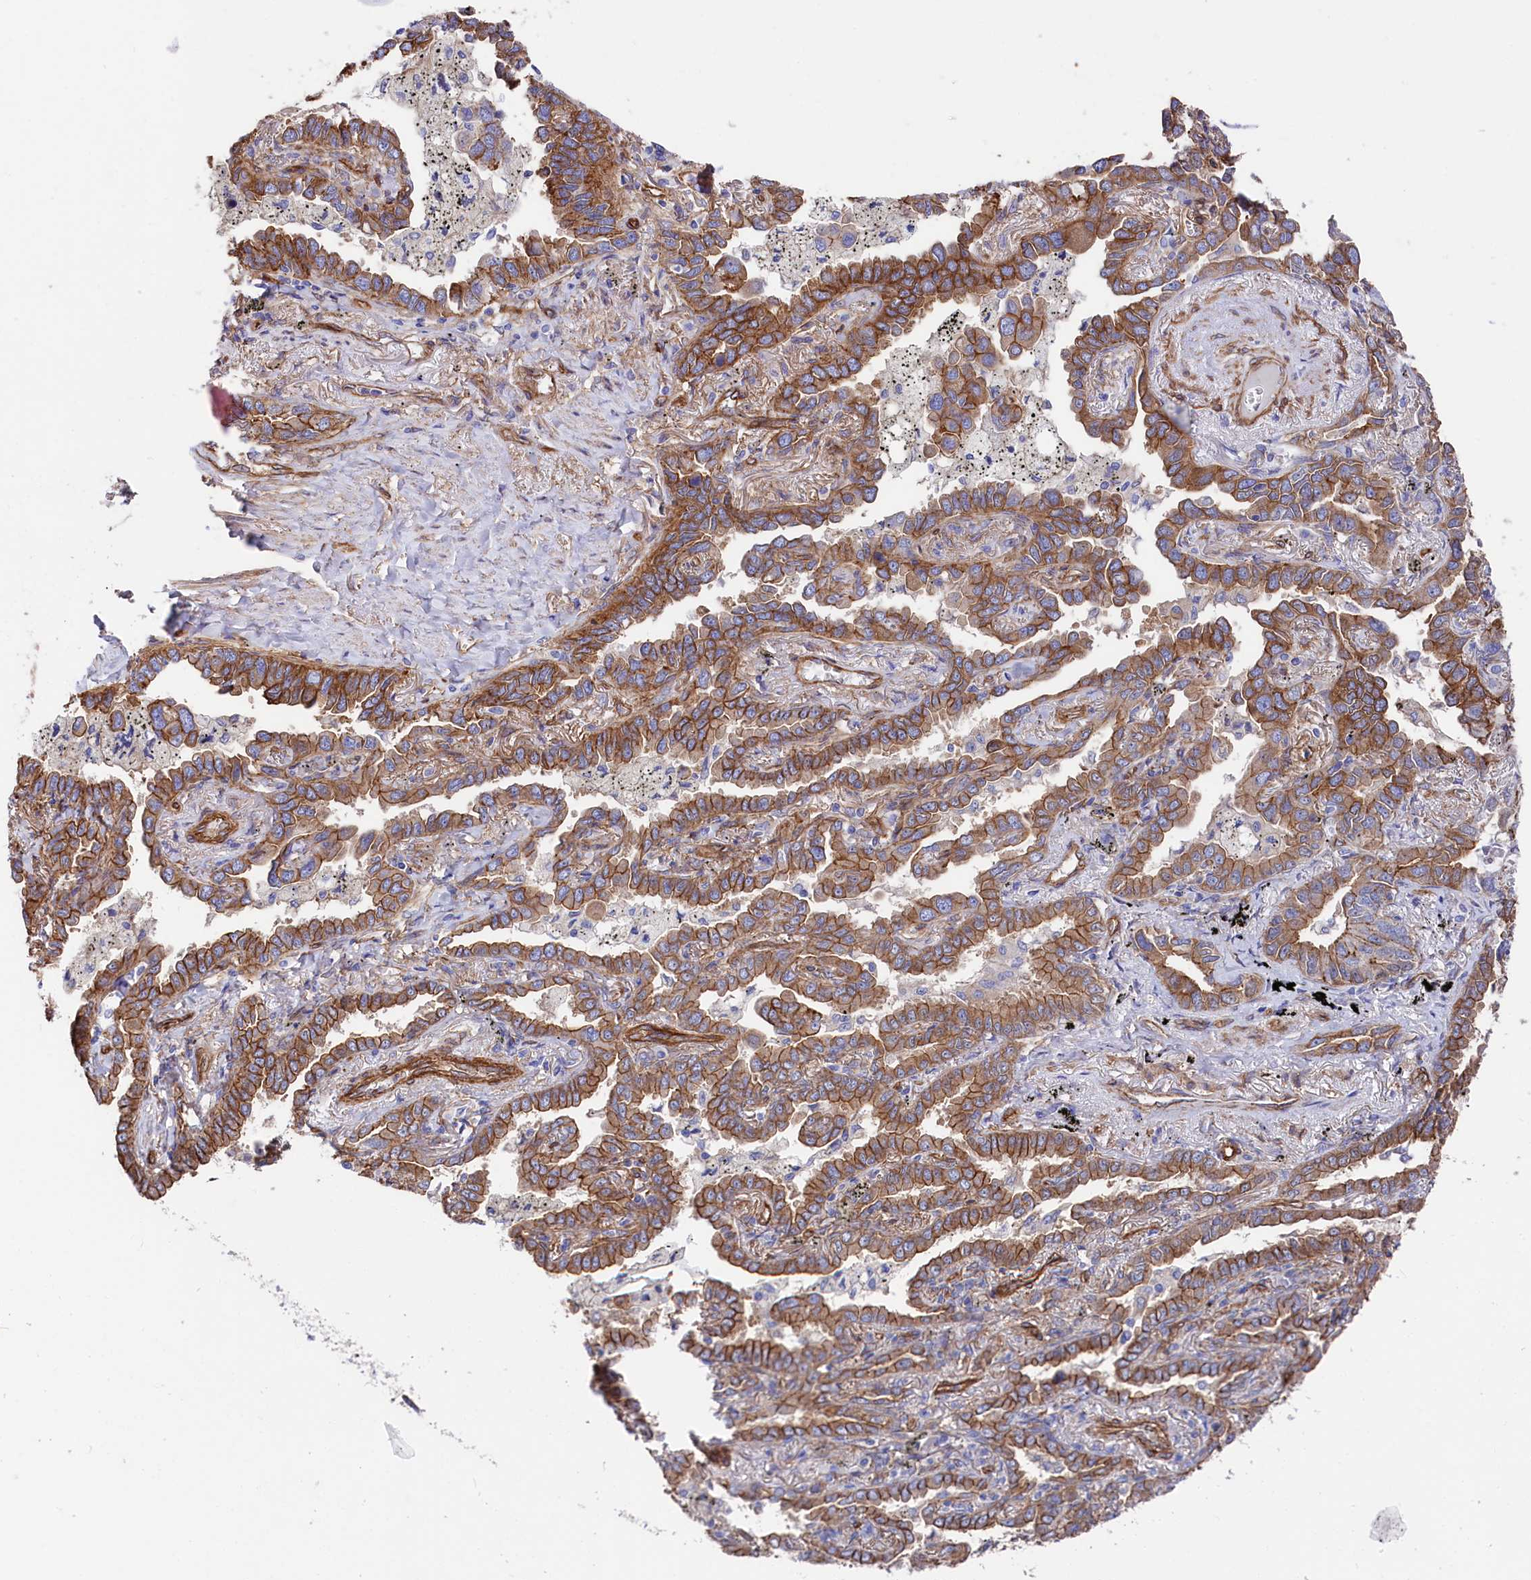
{"staining": {"intensity": "moderate", "quantity": ">75%", "location": "cytoplasmic/membranous"}, "tissue": "lung cancer", "cell_type": "Tumor cells", "image_type": "cancer", "snomed": [{"axis": "morphology", "description": "Adenocarcinoma, NOS"}, {"axis": "topography", "description": "Lung"}], "caption": "Immunohistochemistry of human adenocarcinoma (lung) reveals medium levels of moderate cytoplasmic/membranous staining in approximately >75% of tumor cells. The staining was performed using DAB to visualize the protein expression in brown, while the nuclei were stained in blue with hematoxylin (Magnification: 20x).", "gene": "TNKS1BP1", "patient": {"sex": "male", "age": 67}}